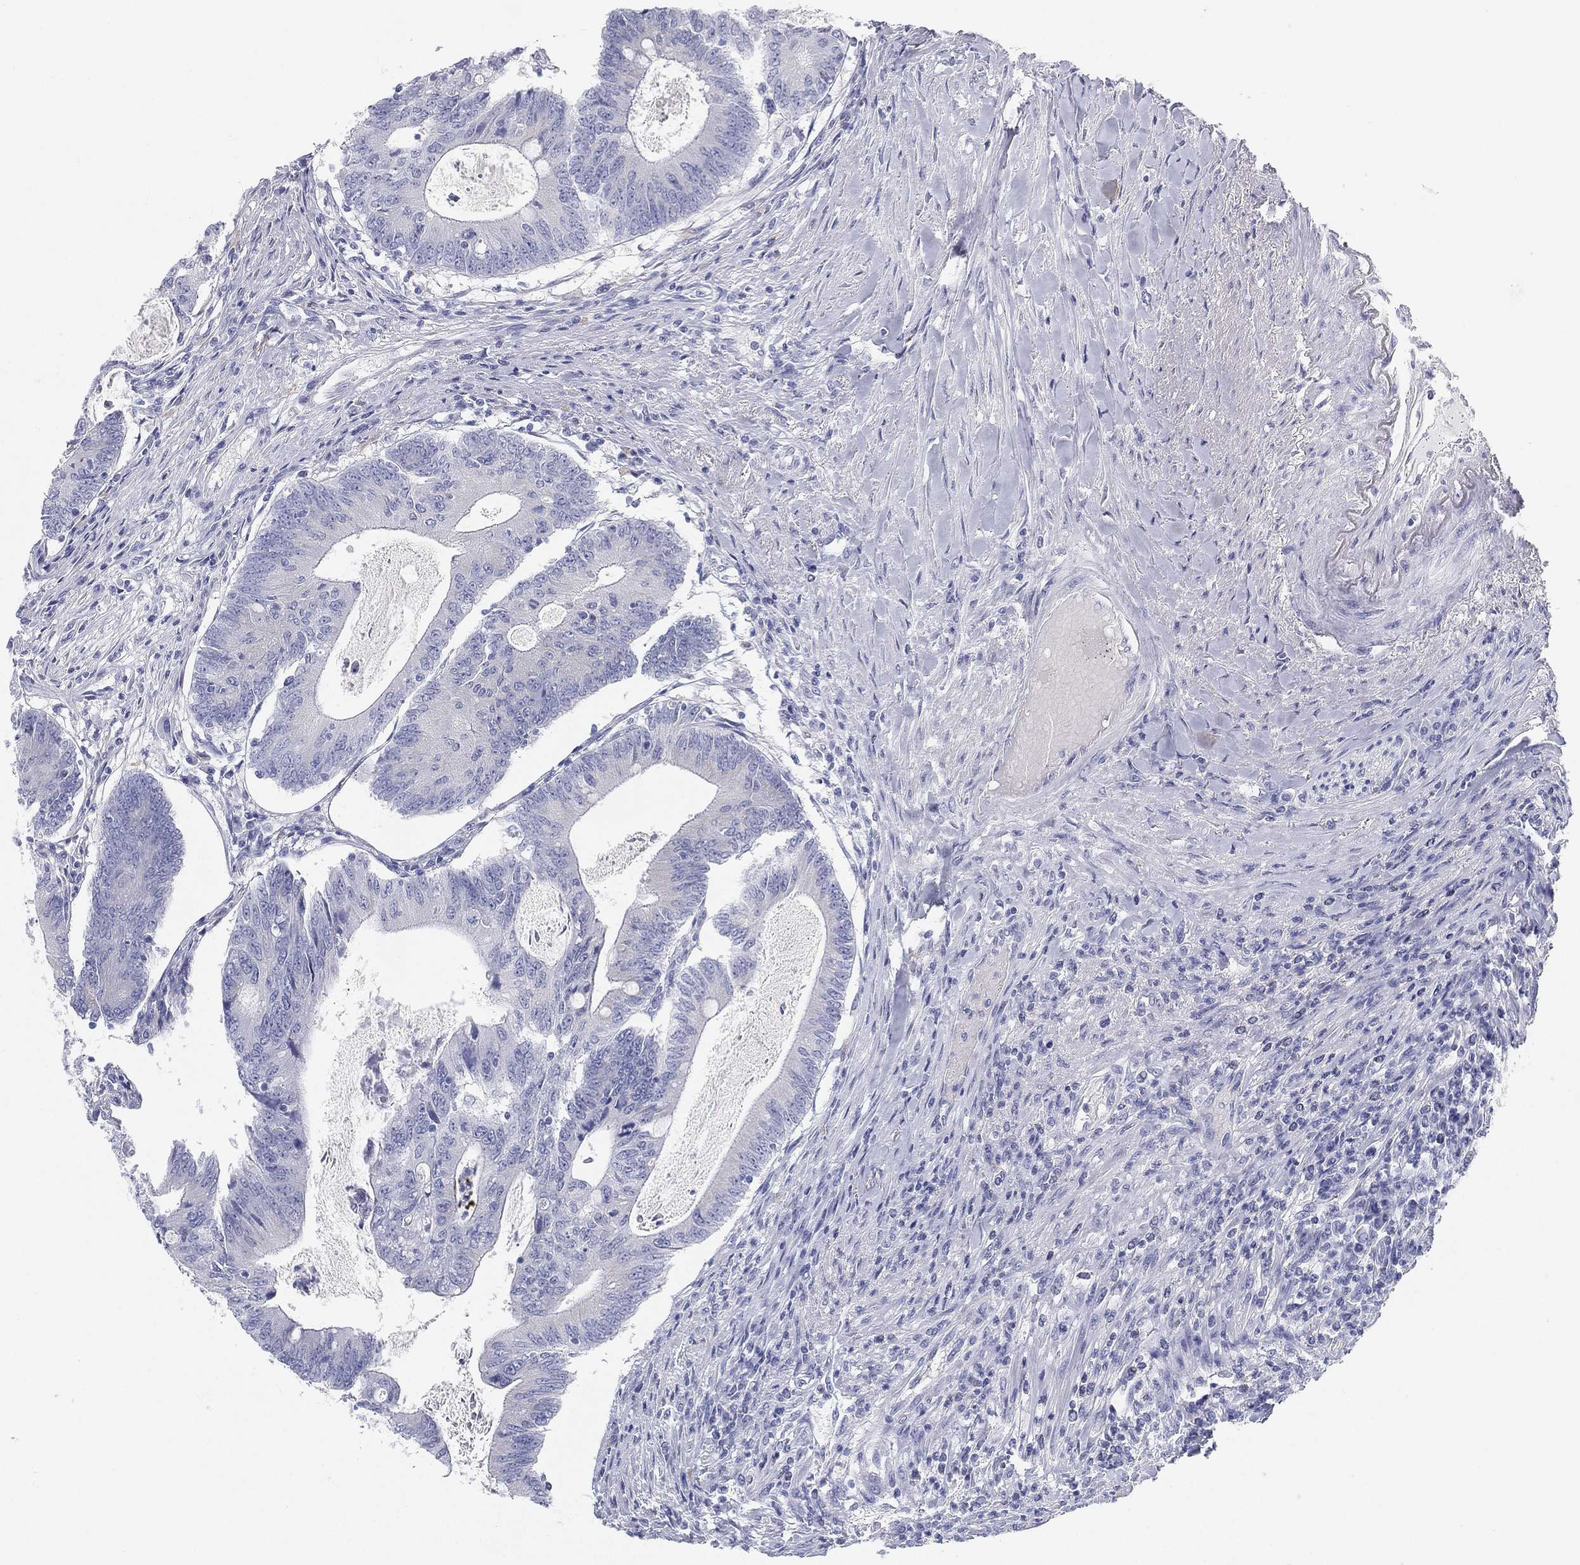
{"staining": {"intensity": "negative", "quantity": "none", "location": "none"}, "tissue": "colorectal cancer", "cell_type": "Tumor cells", "image_type": "cancer", "snomed": [{"axis": "morphology", "description": "Adenocarcinoma, NOS"}, {"axis": "topography", "description": "Colon"}], "caption": "The IHC micrograph has no significant expression in tumor cells of colorectal cancer (adenocarcinoma) tissue.", "gene": "GPR61", "patient": {"sex": "female", "age": 70}}